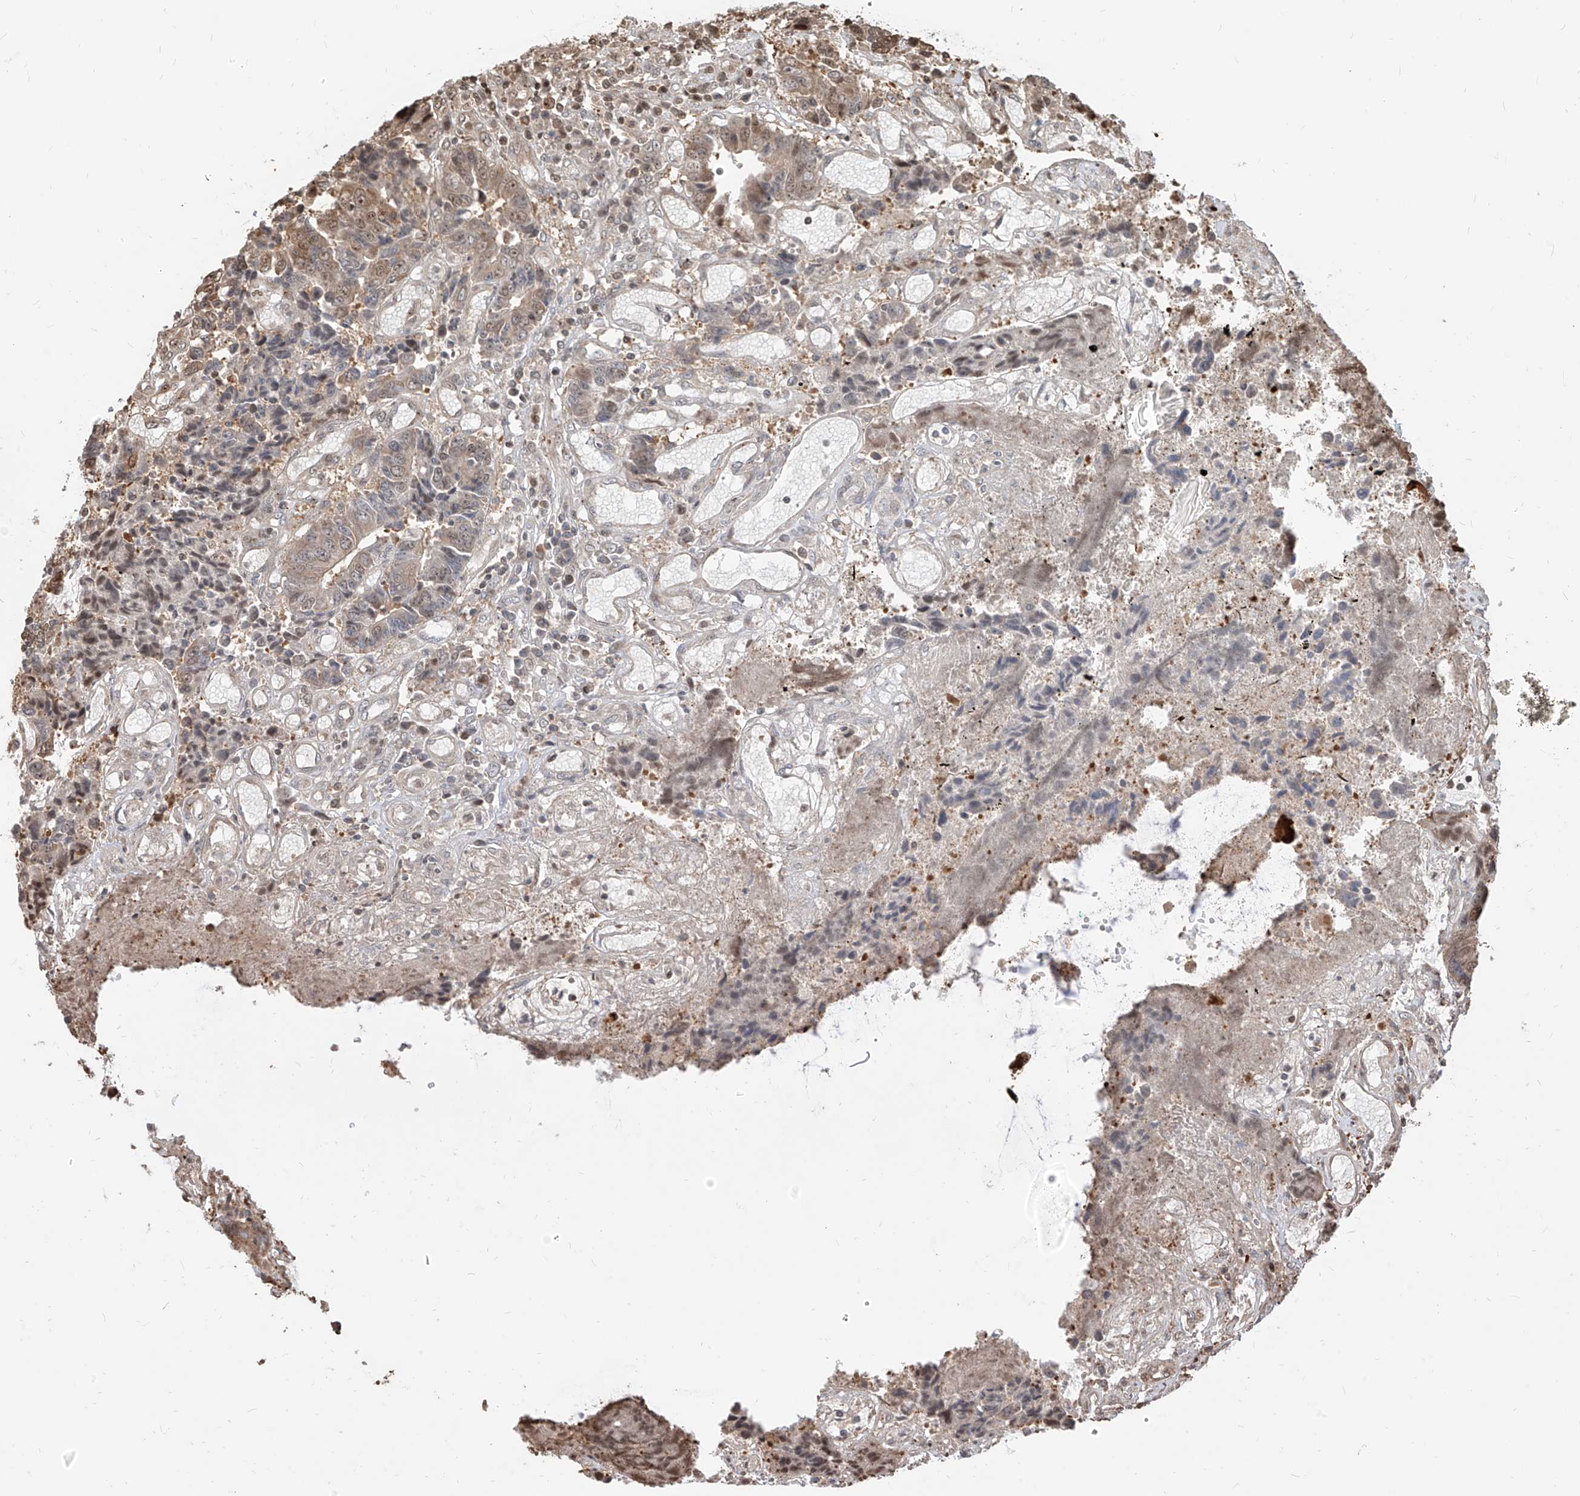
{"staining": {"intensity": "weak", "quantity": "25%-75%", "location": "cytoplasmic/membranous,nuclear"}, "tissue": "colorectal cancer", "cell_type": "Tumor cells", "image_type": "cancer", "snomed": [{"axis": "morphology", "description": "Adenocarcinoma, NOS"}, {"axis": "topography", "description": "Rectum"}], "caption": "The immunohistochemical stain highlights weak cytoplasmic/membranous and nuclear expression in tumor cells of colorectal cancer tissue.", "gene": "VMP1", "patient": {"sex": "male", "age": 84}}